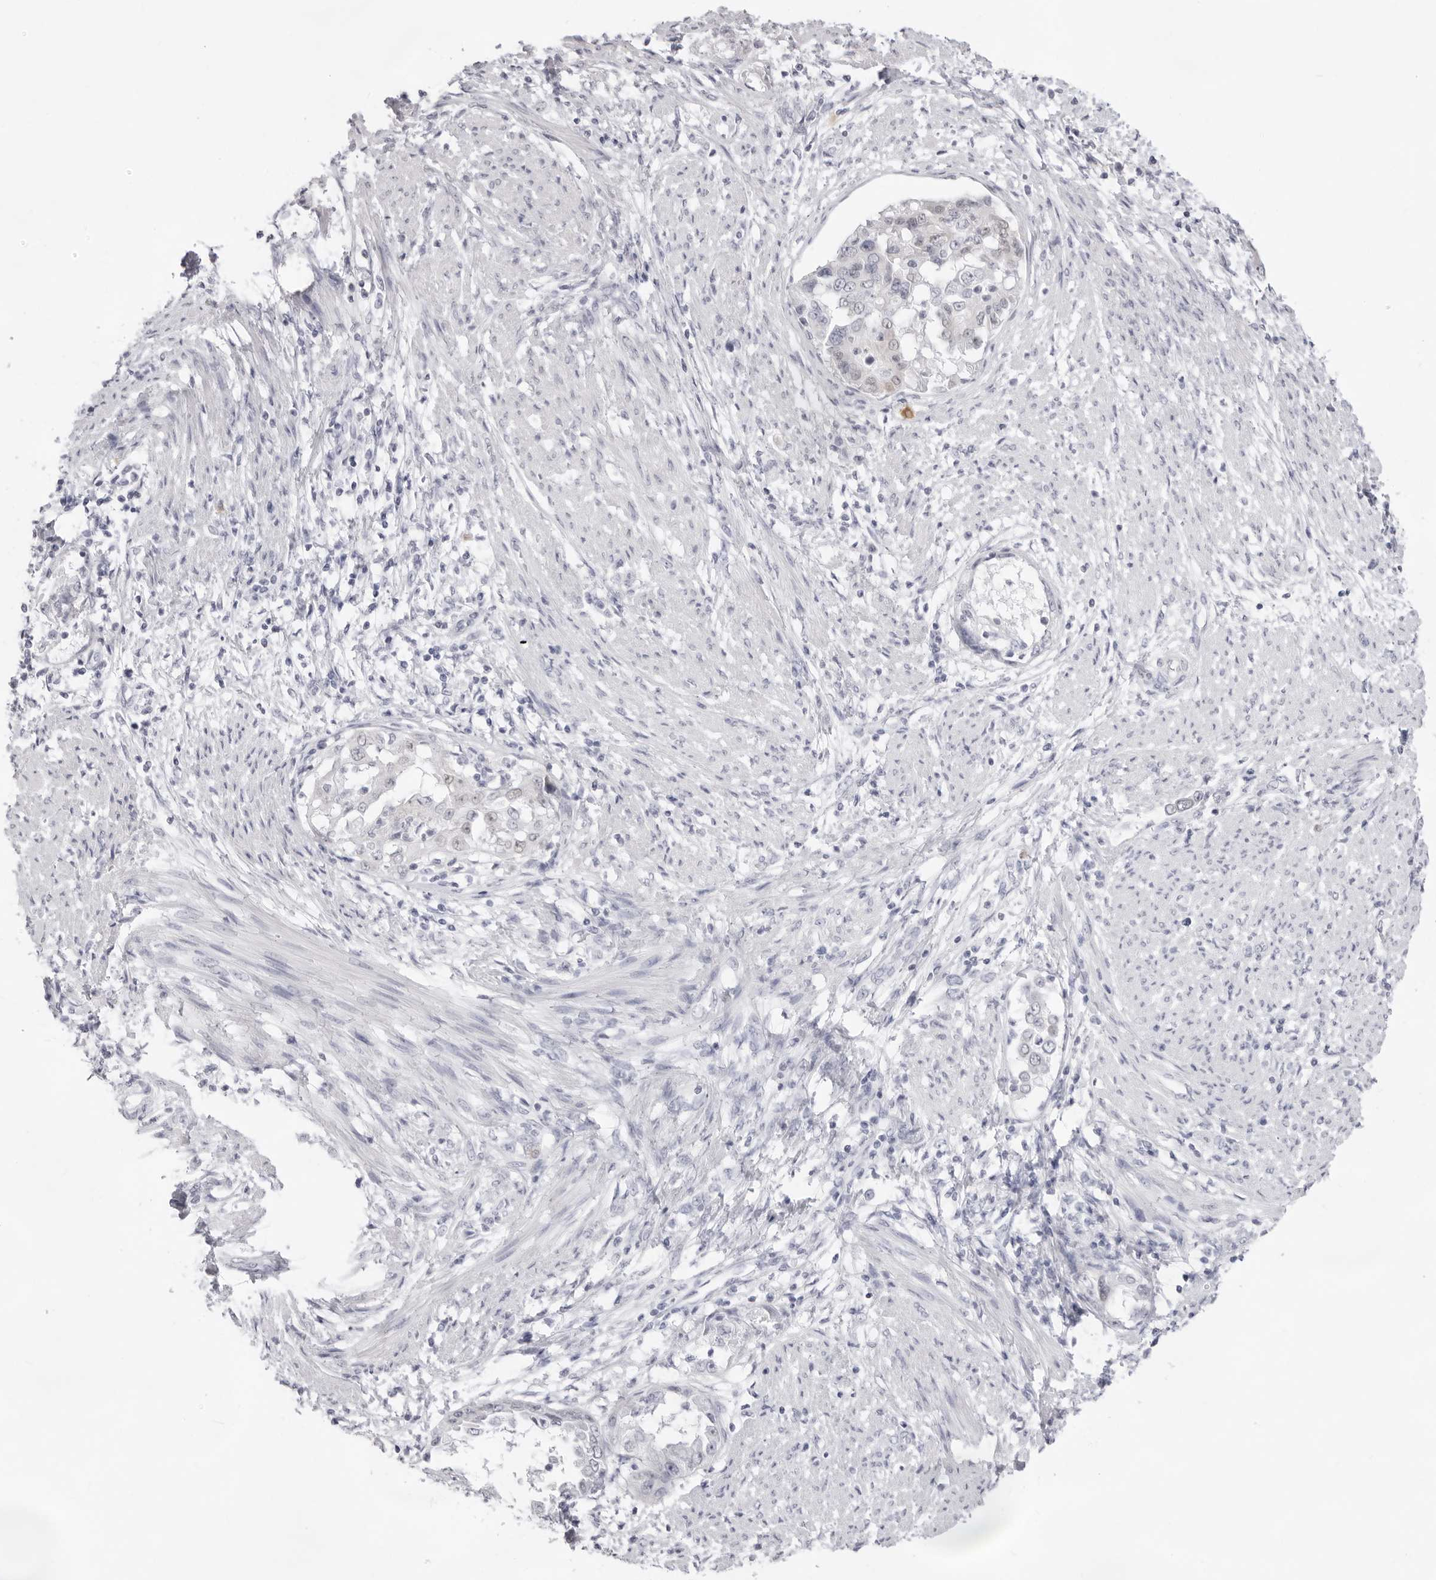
{"staining": {"intensity": "negative", "quantity": "none", "location": "none"}, "tissue": "endometrial cancer", "cell_type": "Tumor cells", "image_type": "cancer", "snomed": [{"axis": "morphology", "description": "Adenocarcinoma, NOS"}, {"axis": "topography", "description": "Endometrium"}], "caption": "This image is of endometrial adenocarcinoma stained with IHC to label a protein in brown with the nuclei are counter-stained blue. There is no staining in tumor cells.", "gene": "FDPS", "patient": {"sex": "female", "age": 85}}